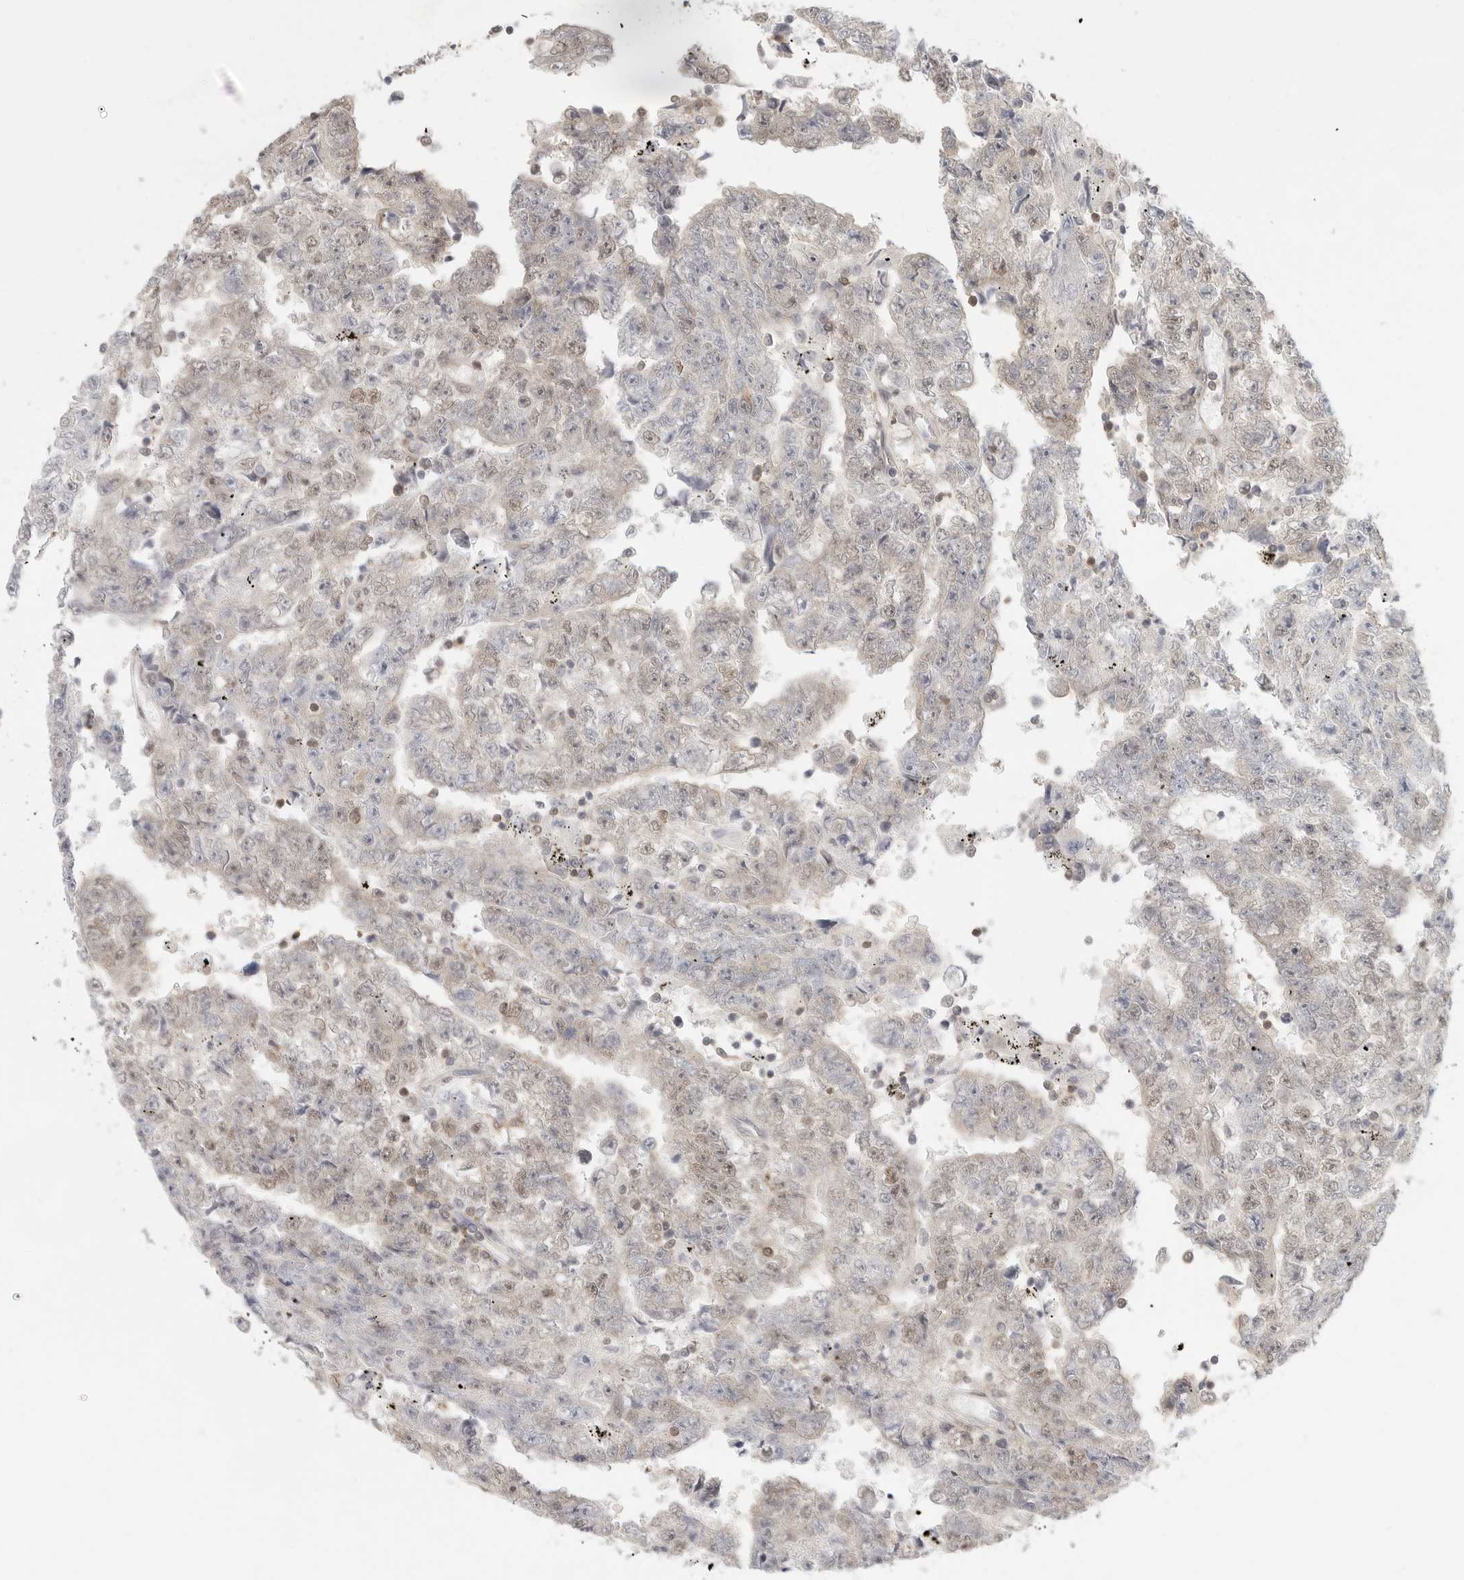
{"staining": {"intensity": "negative", "quantity": "none", "location": "none"}, "tissue": "testis cancer", "cell_type": "Tumor cells", "image_type": "cancer", "snomed": [{"axis": "morphology", "description": "Carcinoma, Embryonal, NOS"}, {"axis": "topography", "description": "Testis"}], "caption": "Tumor cells are negative for brown protein staining in testis embryonal carcinoma. The staining is performed using DAB (3,3'-diaminobenzidine) brown chromogen with nuclei counter-stained in using hematoxylin.", "gene": "HDAC6", "patient": {"sex": "male", "age": 25}}